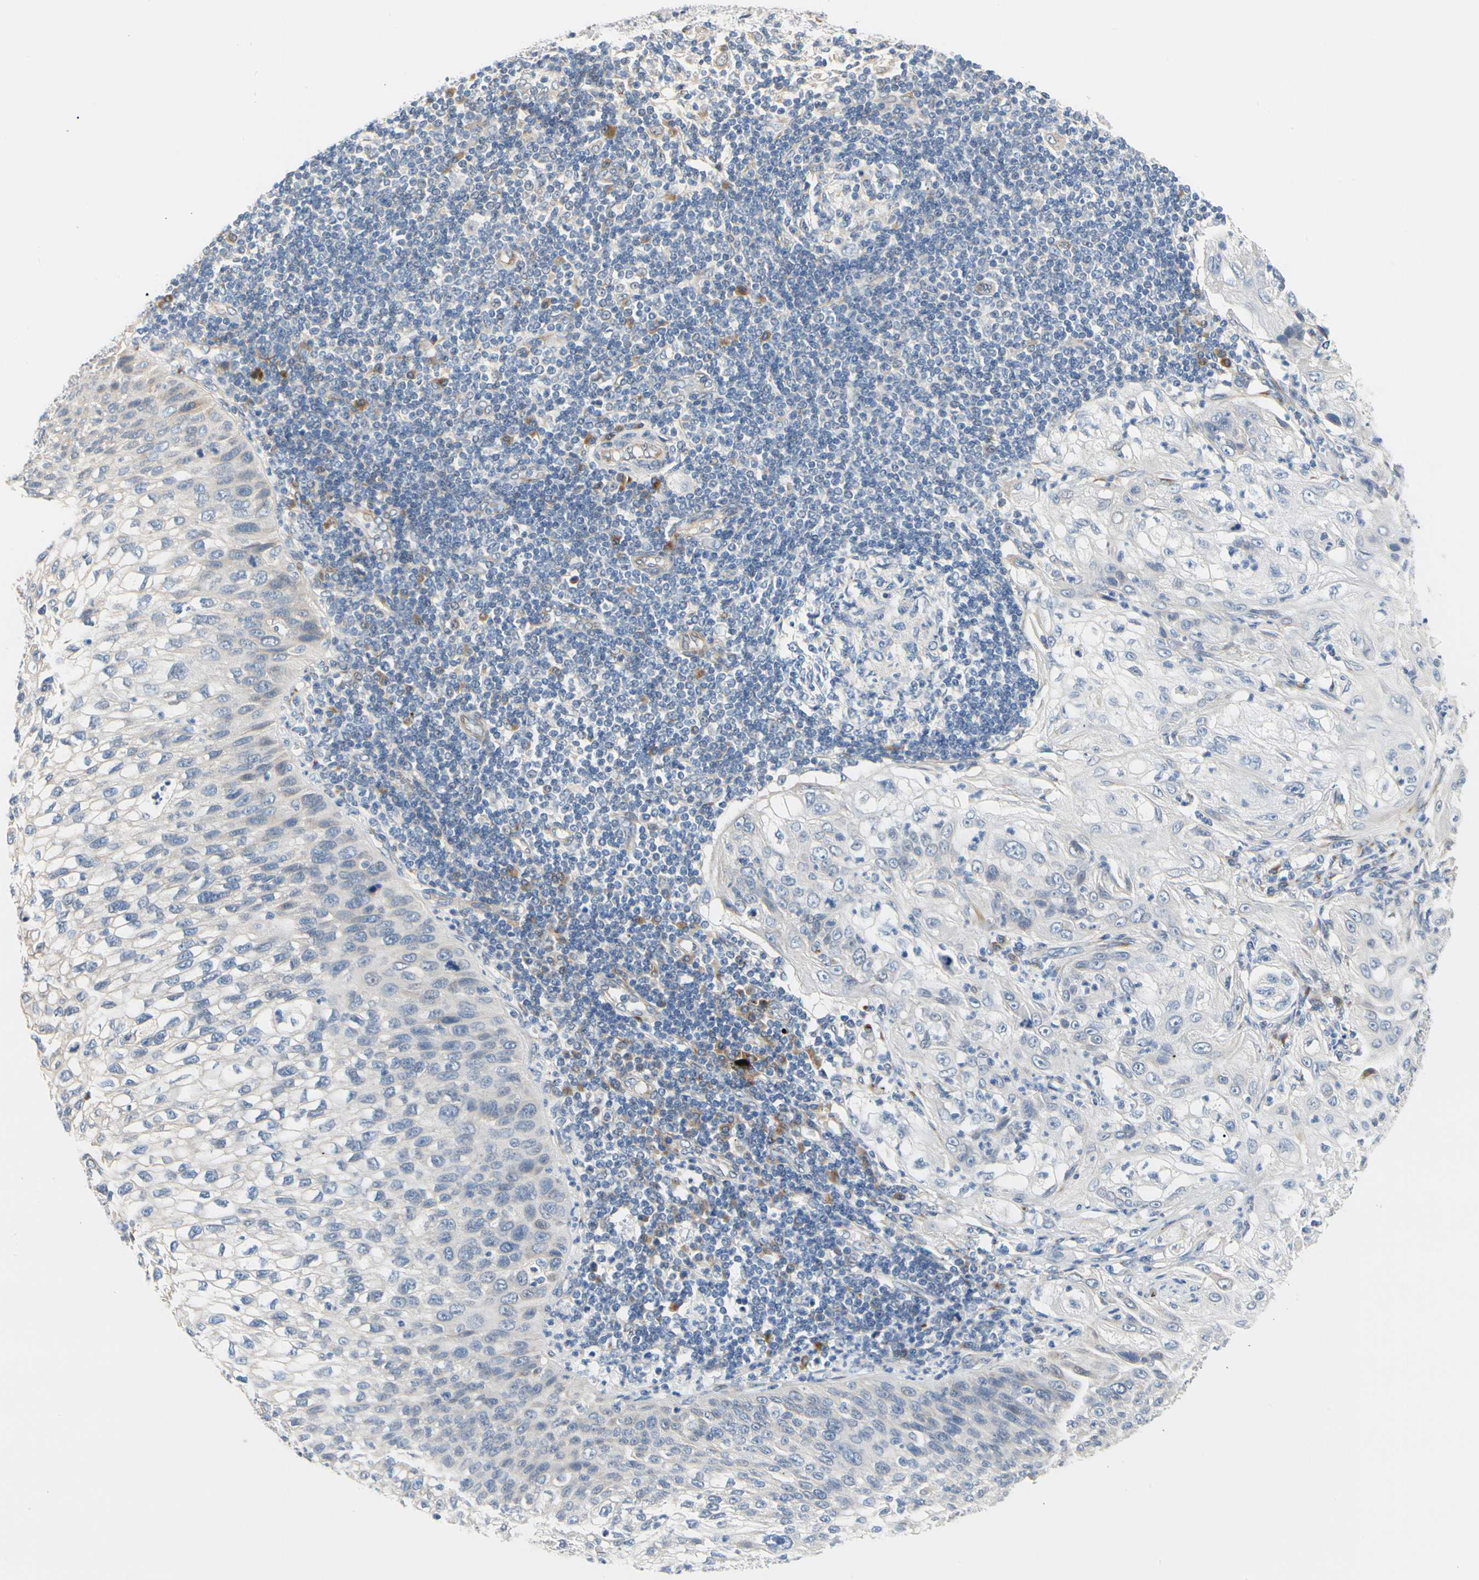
{"staining": {"intensity": "negative", "quantity": "none", "location": "none"}, "tissue": "lung cancer", "cell_type": "Tumor cells", "image_type": "cancer", "snomed": [{"axis": "morphology", "description": "Inflammation, NOS"}, {"axis": "morphology", "description": "Squamous cell carcinoma, NOS"}, {"axis": "topography", "description": "Lymph node"}, {"axis": "topography", "description": "Soft tissue"}, {"axis": "topography", "description": "Lung"}], "caption": "High power microscopy photomicrograph of an immunohistochemistry (IHC) micrograph of squamous cell carcinoma (lung), revealing no significant expression in tumor cells.", "gene": "ZNF236", "patient": {"sex": "male", "age": 66}}